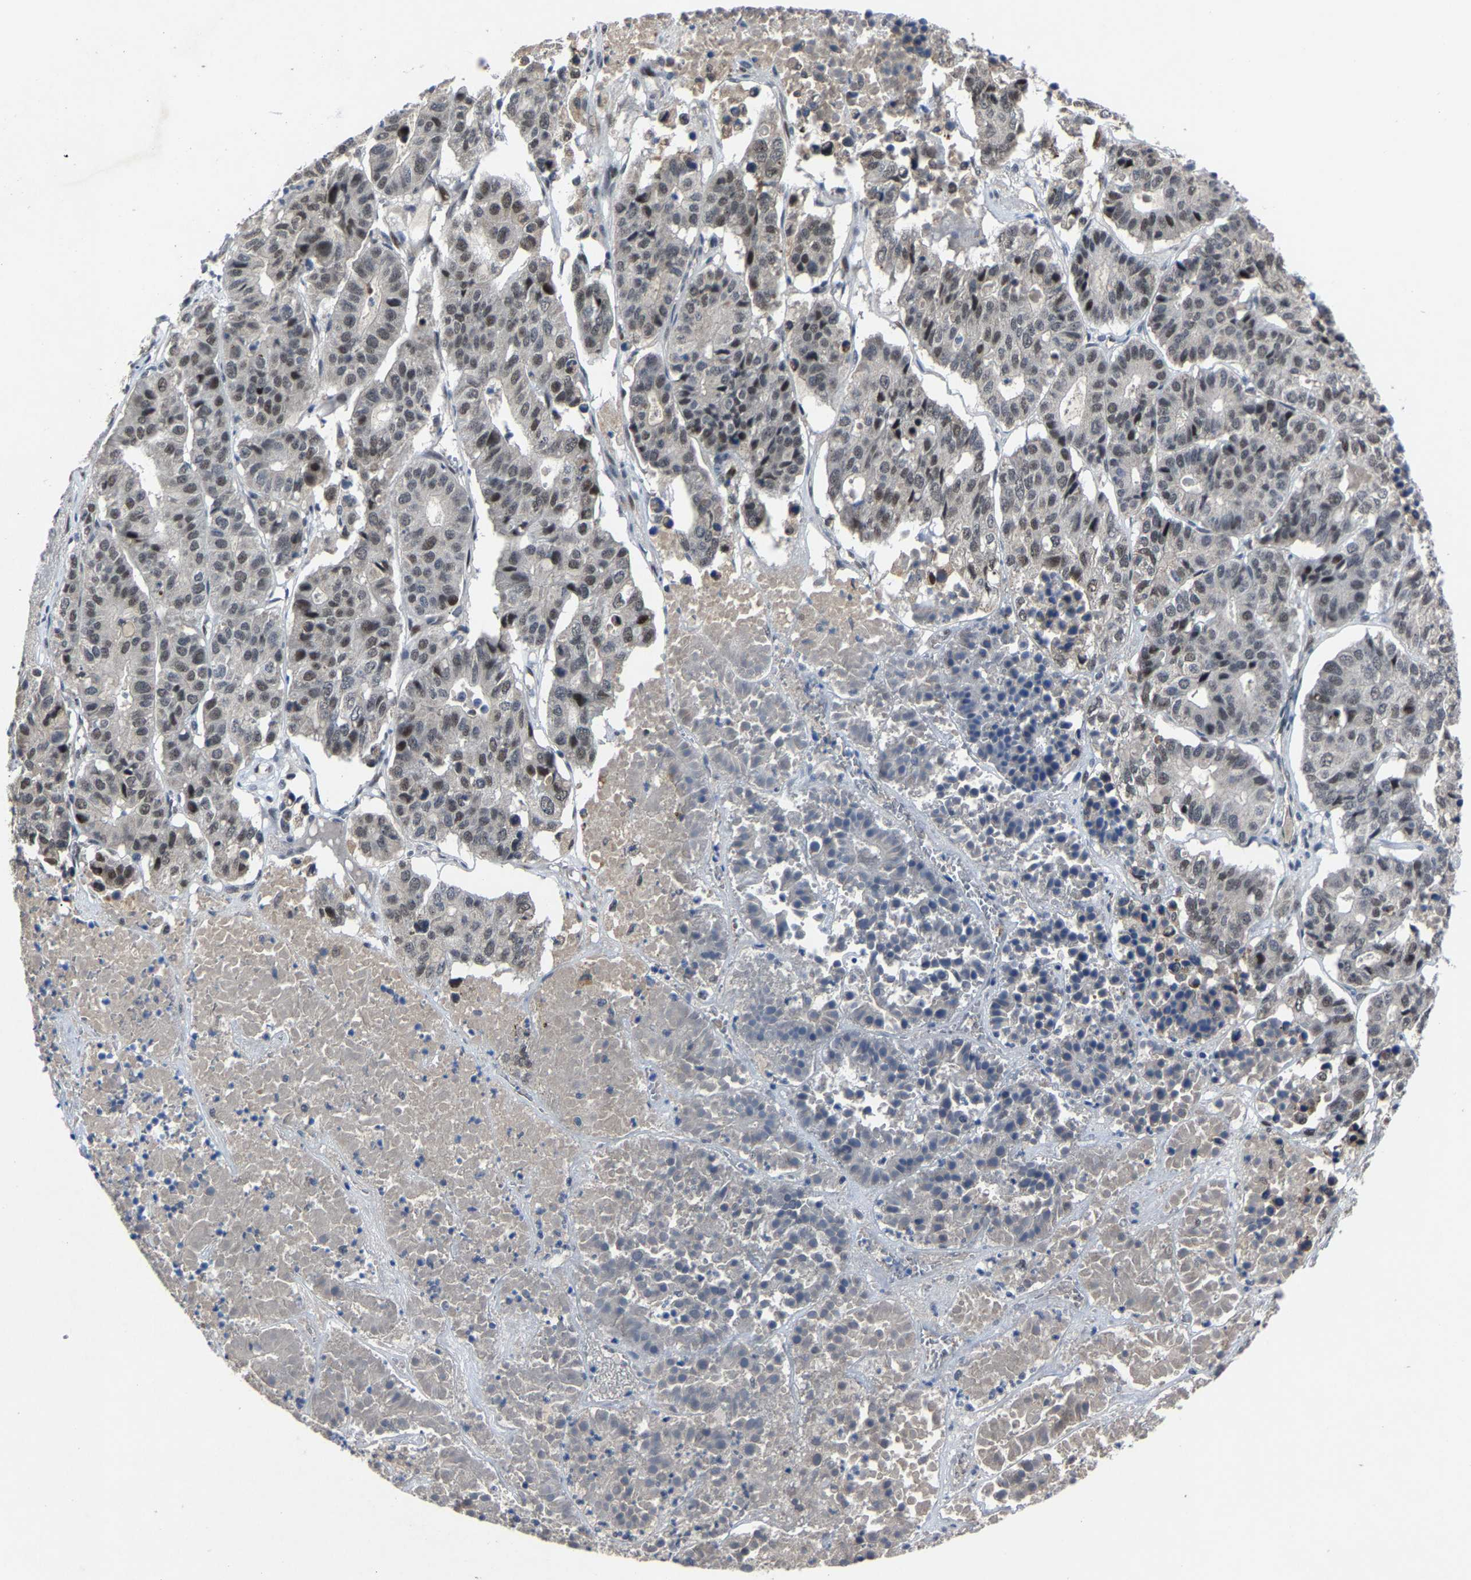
{"staining": {"intensity": "weak", "quantity": ">75%", "location": "nuclear"}, "tissue": "pancreatic cancer", "cell_type": "Tumor cells", "image_type": "cancer", "snomed": [{"axis": "morphology", "description": "Adenocarcinoma, NOS"}, {"axis": "topography", "description": "Pancreas"}], "caption": "The image exhibits a brown stain indicating the presence of a protein in the nuclear of tumor cells in adenocarcinoma (pancreatic).", "gene": "LSM8", "patient": {"sex": "male", "age": 50}}